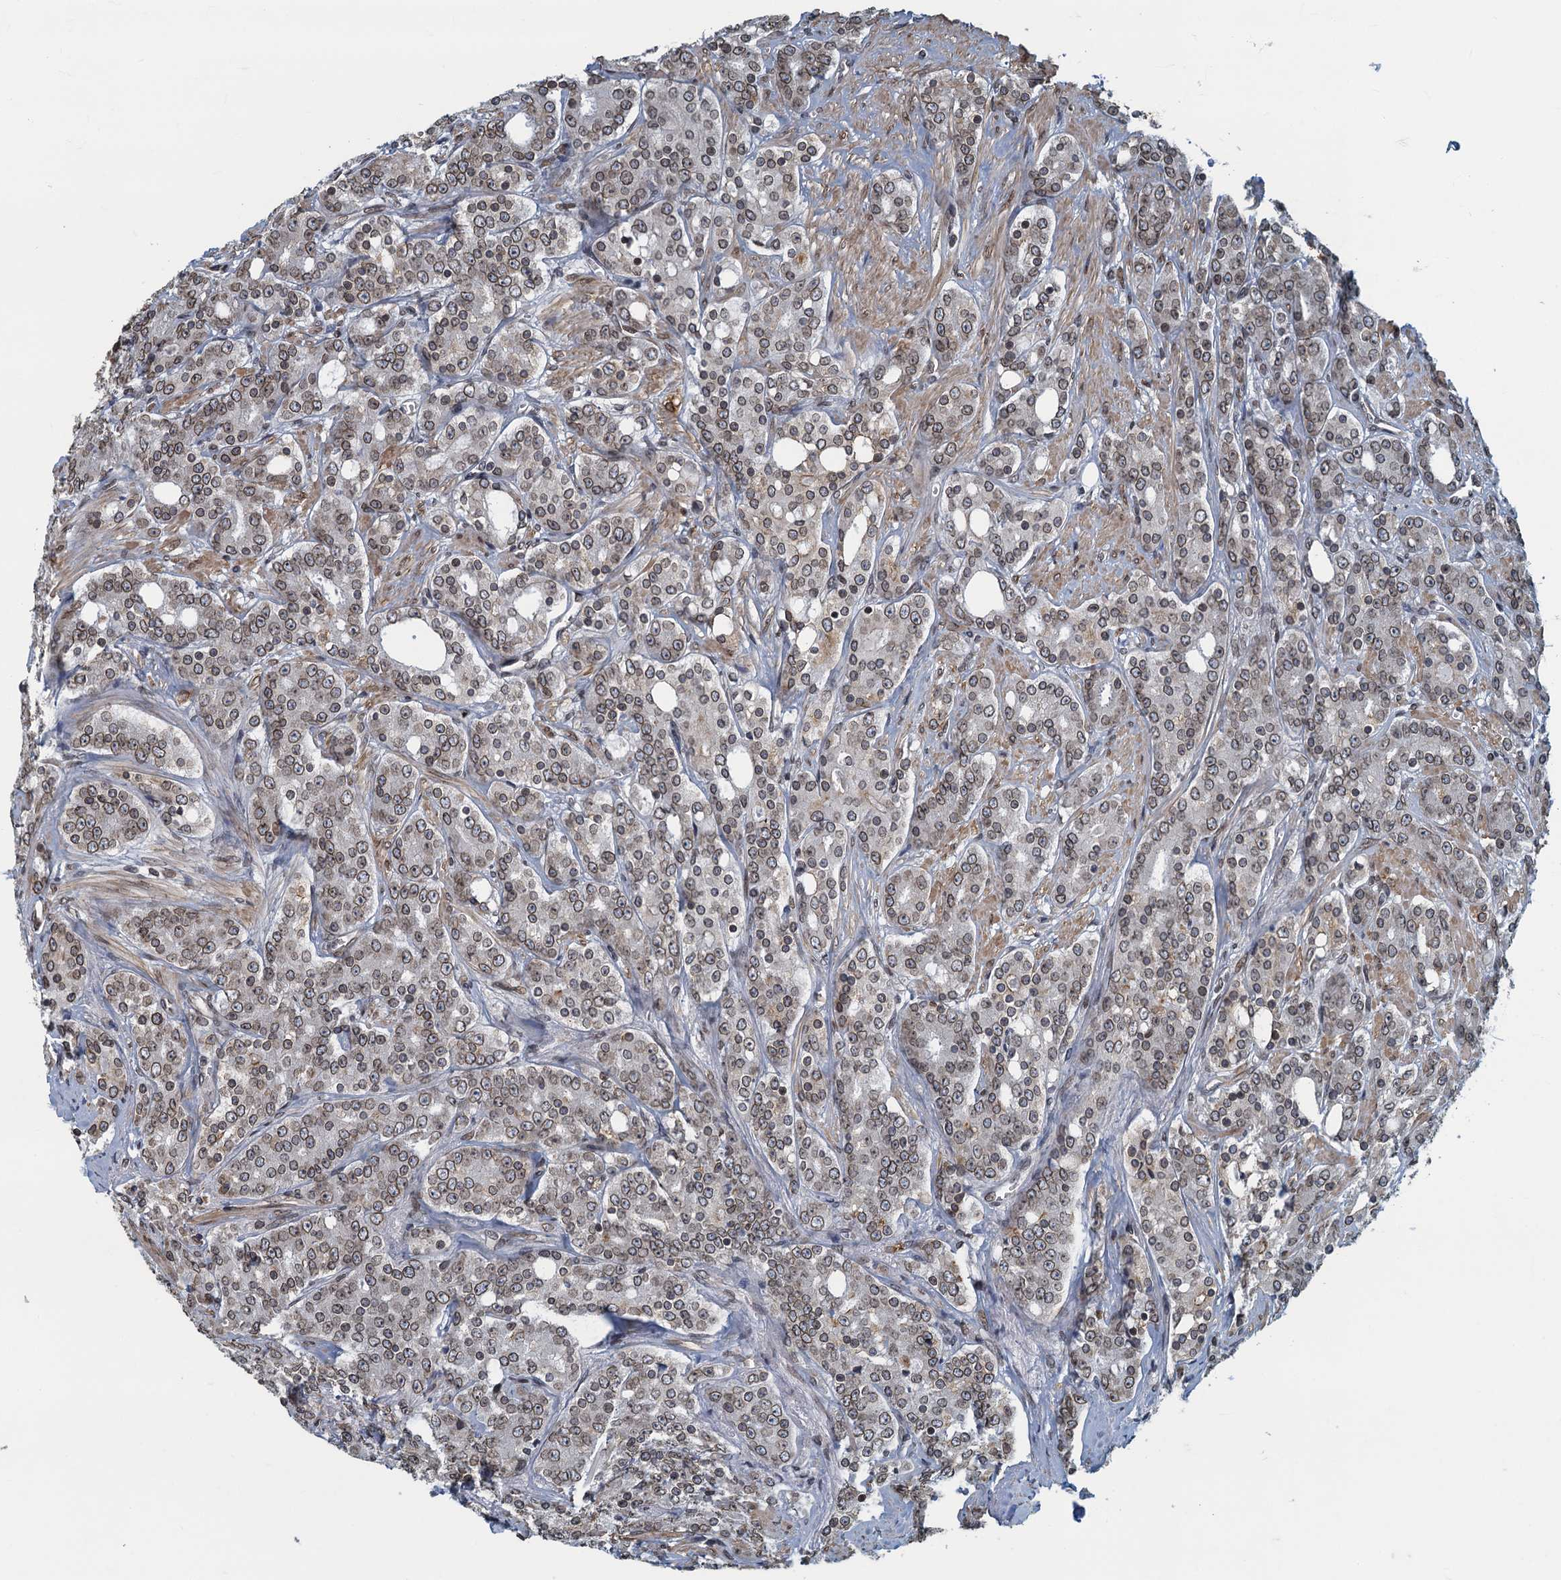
{"staining": {"intensity": "moderate", "quantity": ">75%", "location": "cytoplasmic/membranous,nuclear"}, "tissue": "prostate cancer", "cell_type": "Tumor cells", "image_type": "cancer", "snomed": [{"axis": "morphology", "description": "Adenocarcinoma, High grade"}, {"axis": "topography", "description": "Prostate"}], "caption": "Moderate cytoplasmic/membranous and nuclear protein positivity is appreciated in about >75% of tumor cells in adenocarcinoma (high-grade) (prostate).", "gene": "CCDC34", "patient": {"sex": "male", "age": 62}}